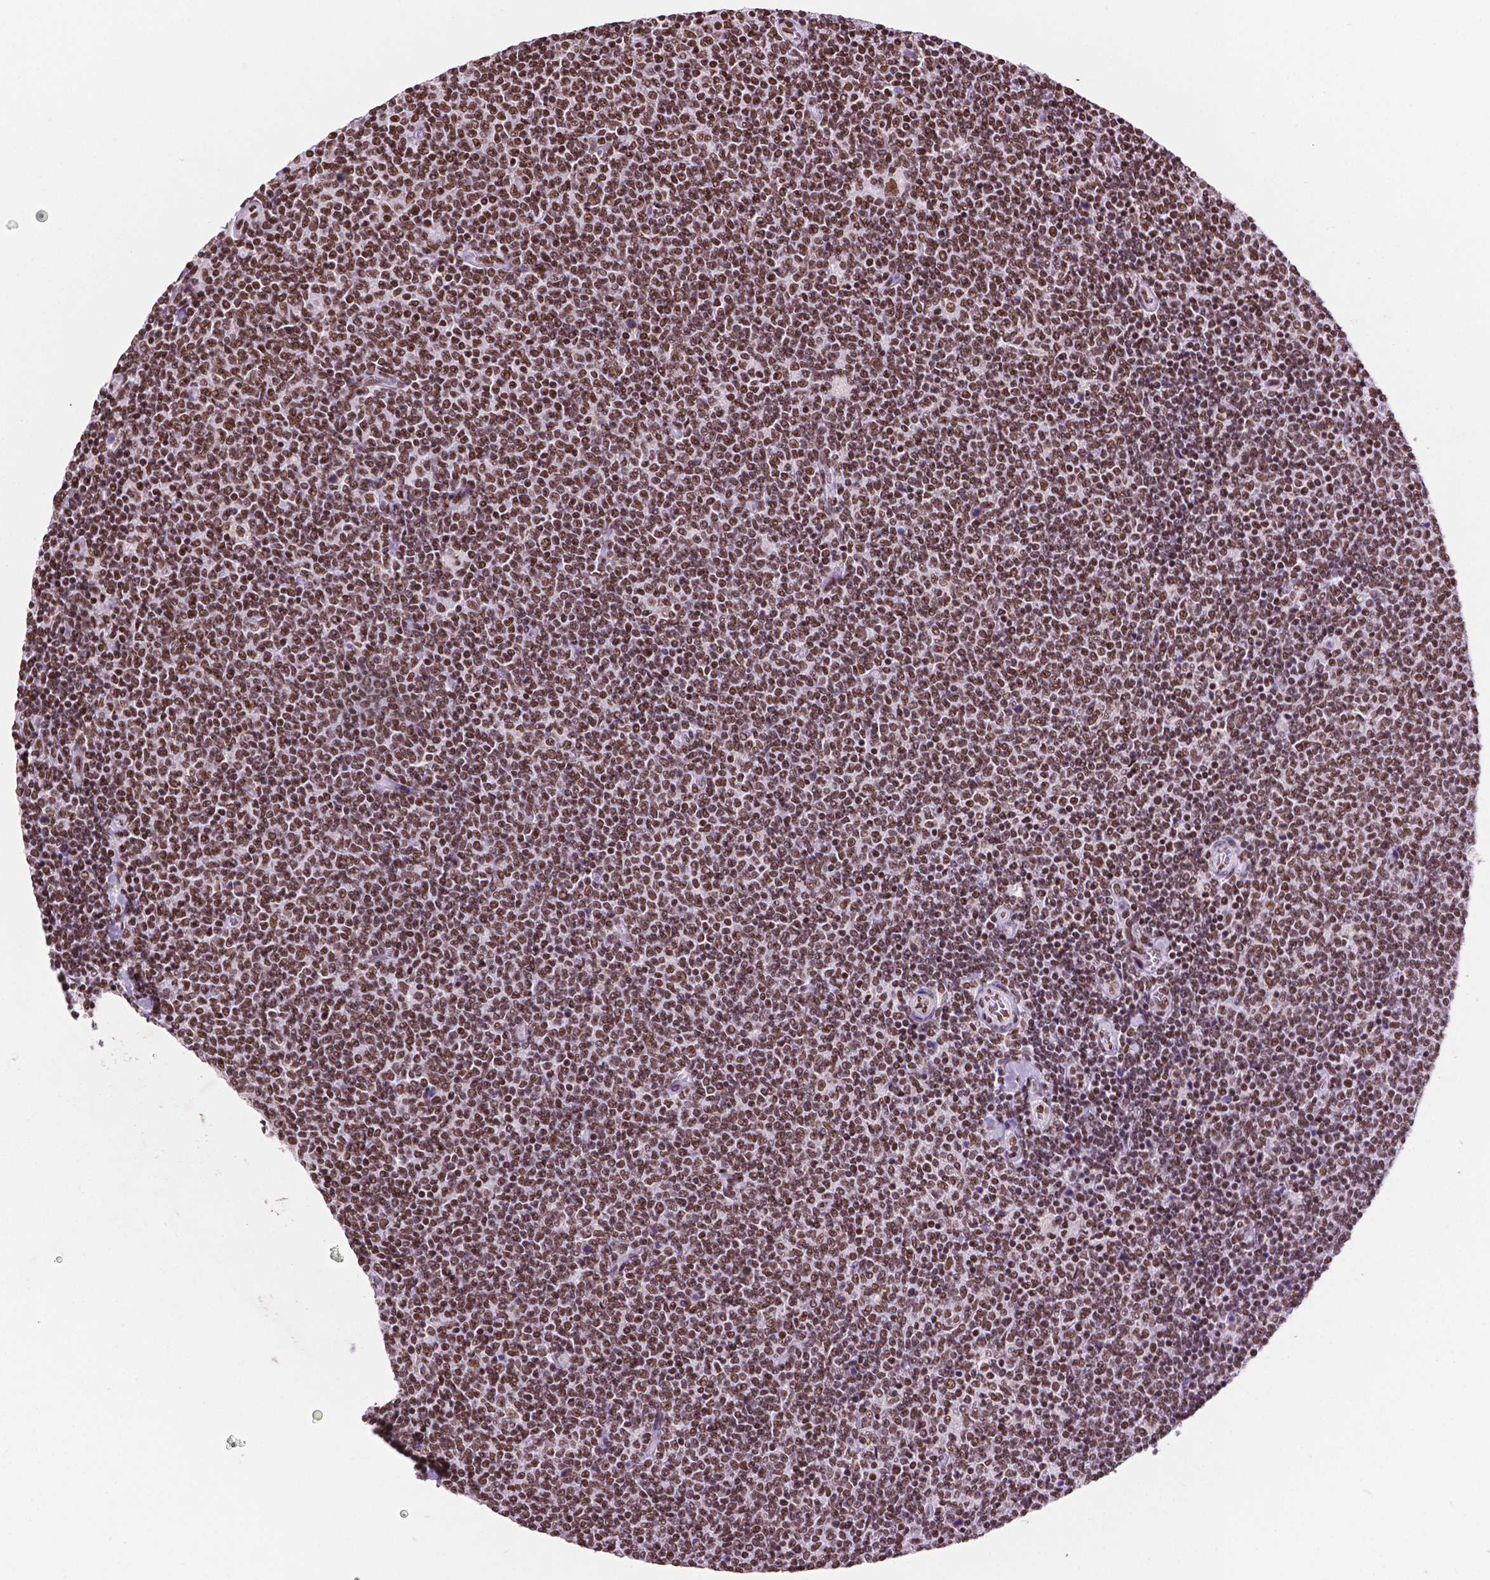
{"staining": {"intensity": "moderate", "quantity": ">75%", "location": "nuclear"}, "tissue": "lymphoma", "cell_type": "Tumor cells", "image_type": "cancer", "snomed": [{"axis": "morphology", "description": "Malignant lymphoma, non-Hodgkin's type, Low grade"}, {"axis": "topography", "description": "Lymph node"}], "caption": "The histopathology image exhibits staining of lymphoma, revealing moderate nuclear protein positivity (brown color) within tumor cells.", "gene": "CCAR2", "patient": {"sex": "male", "age": 52}}